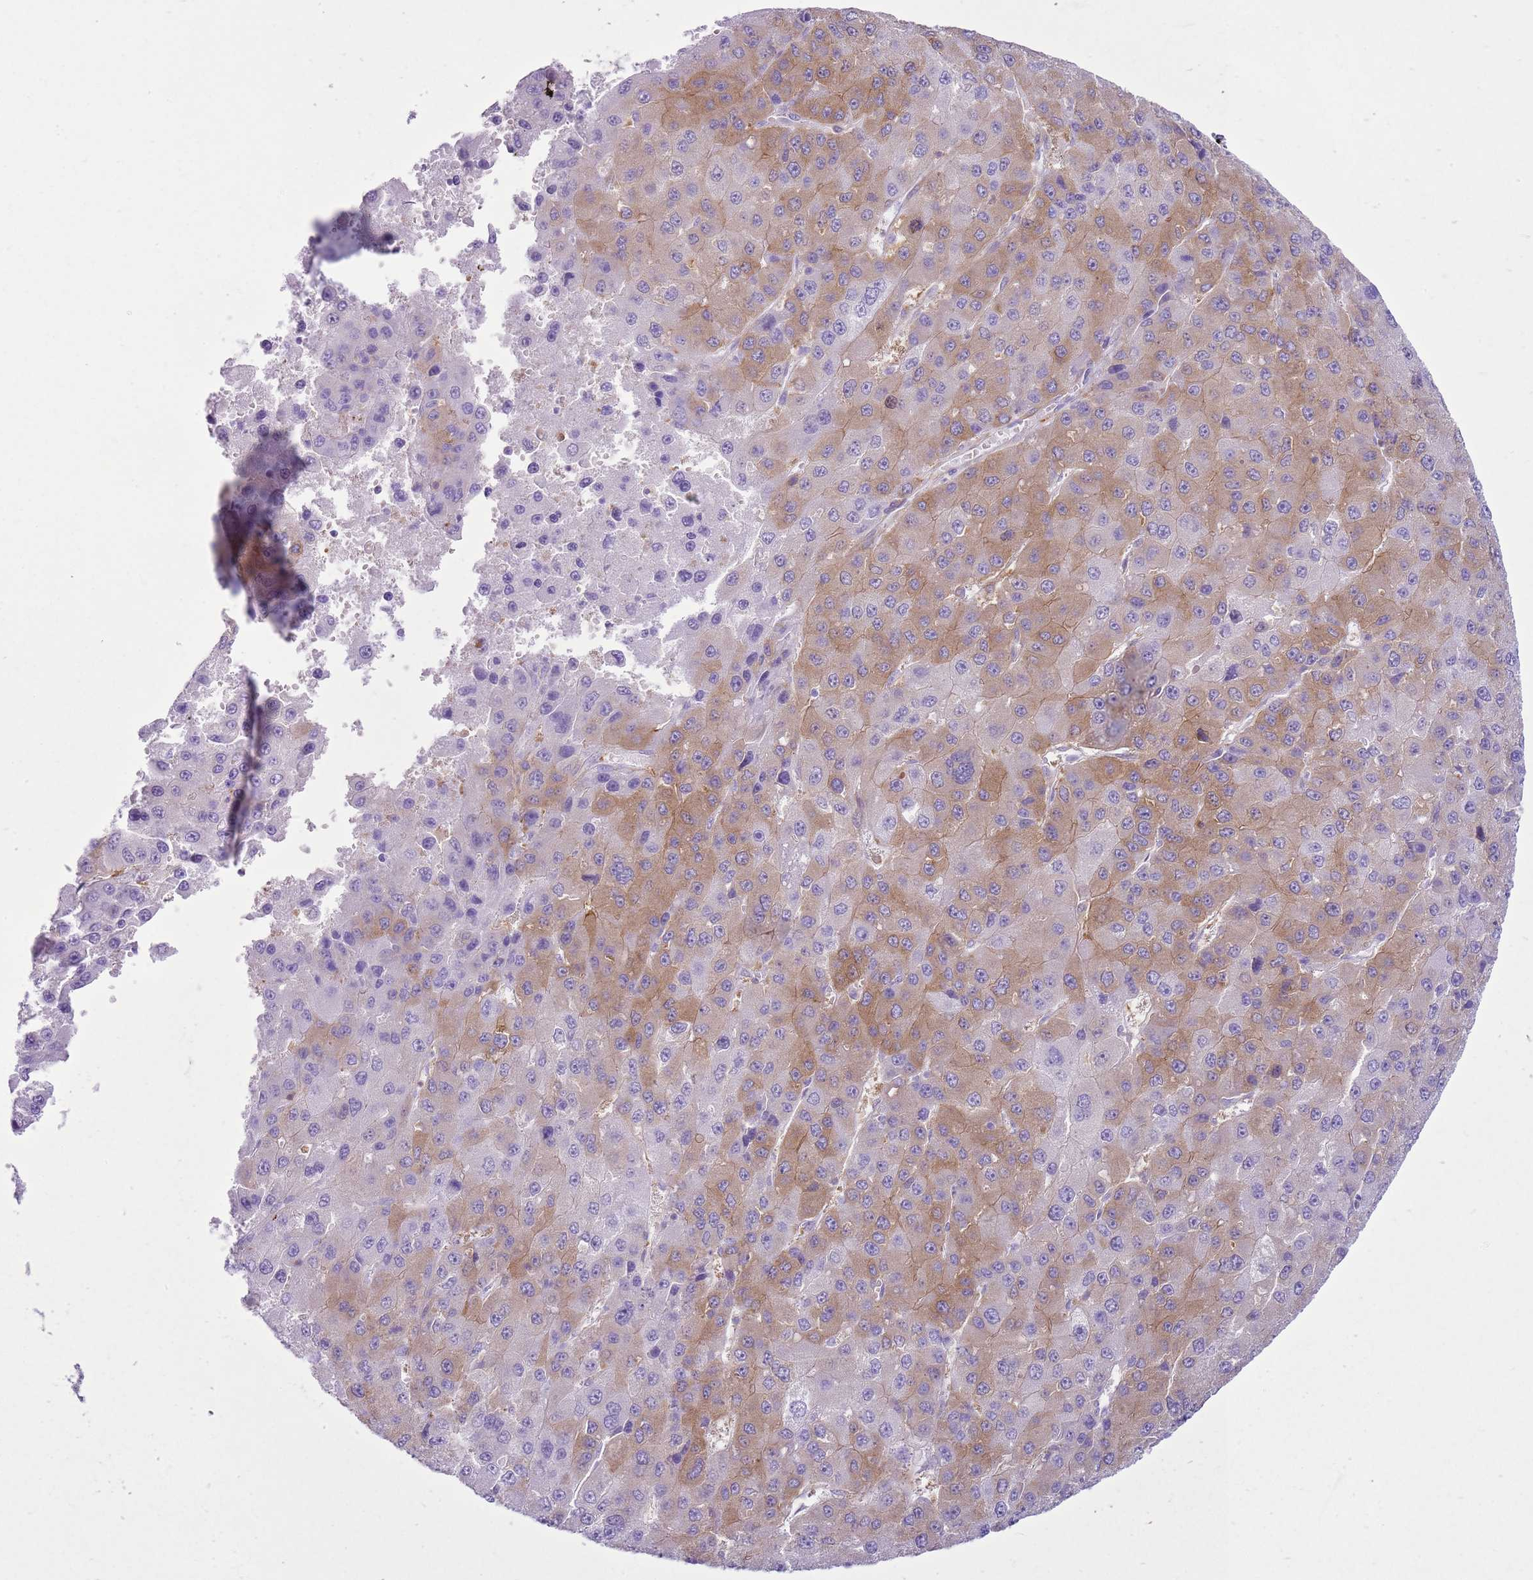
{"staining": {"intensity": "moderate", "quantity": "25%-75%", "location": "cytoplasmic/membranous"}, "tissue": "liver cancer", "cell_type": "Tumor cells", "image_type": "cancer", "snomed": [{"axis": "morphology", "description": "Carcinoma, Hepatocellular, NOS"}, {"axis": "topography", "description": "Liver"}], "caption": "Brown immunohistochemical staining in liver cancer exhibits moderate cytoplasmic/membranous expression in approximately 25%-75% of tumor cells.", "gene": "SNX21", "patient": {"sex": "female", "age": 73}}